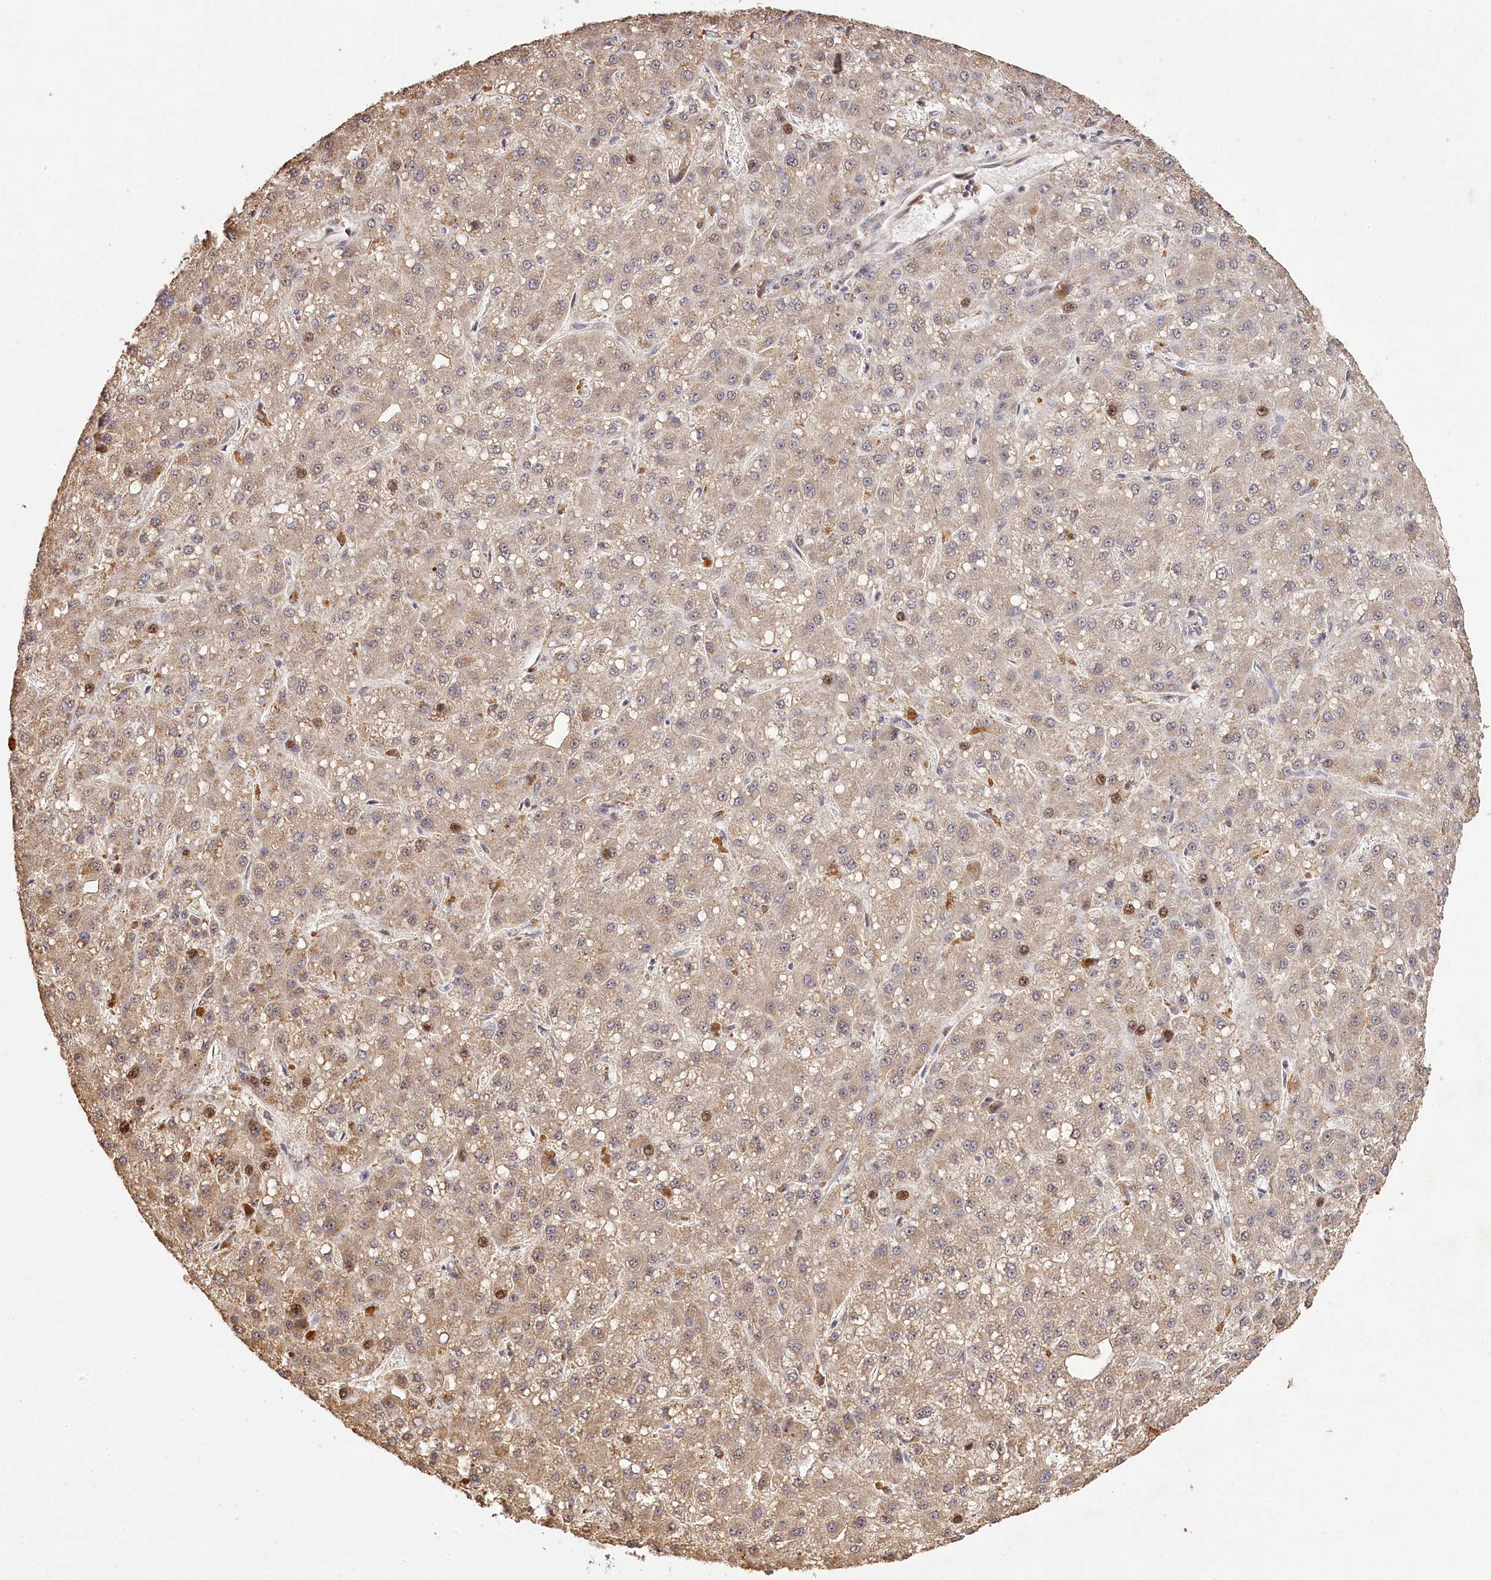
{"staining": {"intensity": "weak", "quantity": ">75%", "location": "cytoplasmic/membranous,nuclear"}, "tissue": "liver cancer", "cell_type": "Tumor cells", "image_type": "cancer", "snomed": [{"axis": "morphology", "description": "Carcinoma, Hepatocellular, NOS"}, {"axis": "topography", "description": "Liver"}], "caption": "A brown stain shows weak cytoplasmic/membranous and nuclear positivity of a protein in human liver cancer tumor cells. (DAB IHC with brightfield microscopy, high magnification).", "gene": "PYROXD1", "patient": {"sex": "male", "age": 67}}